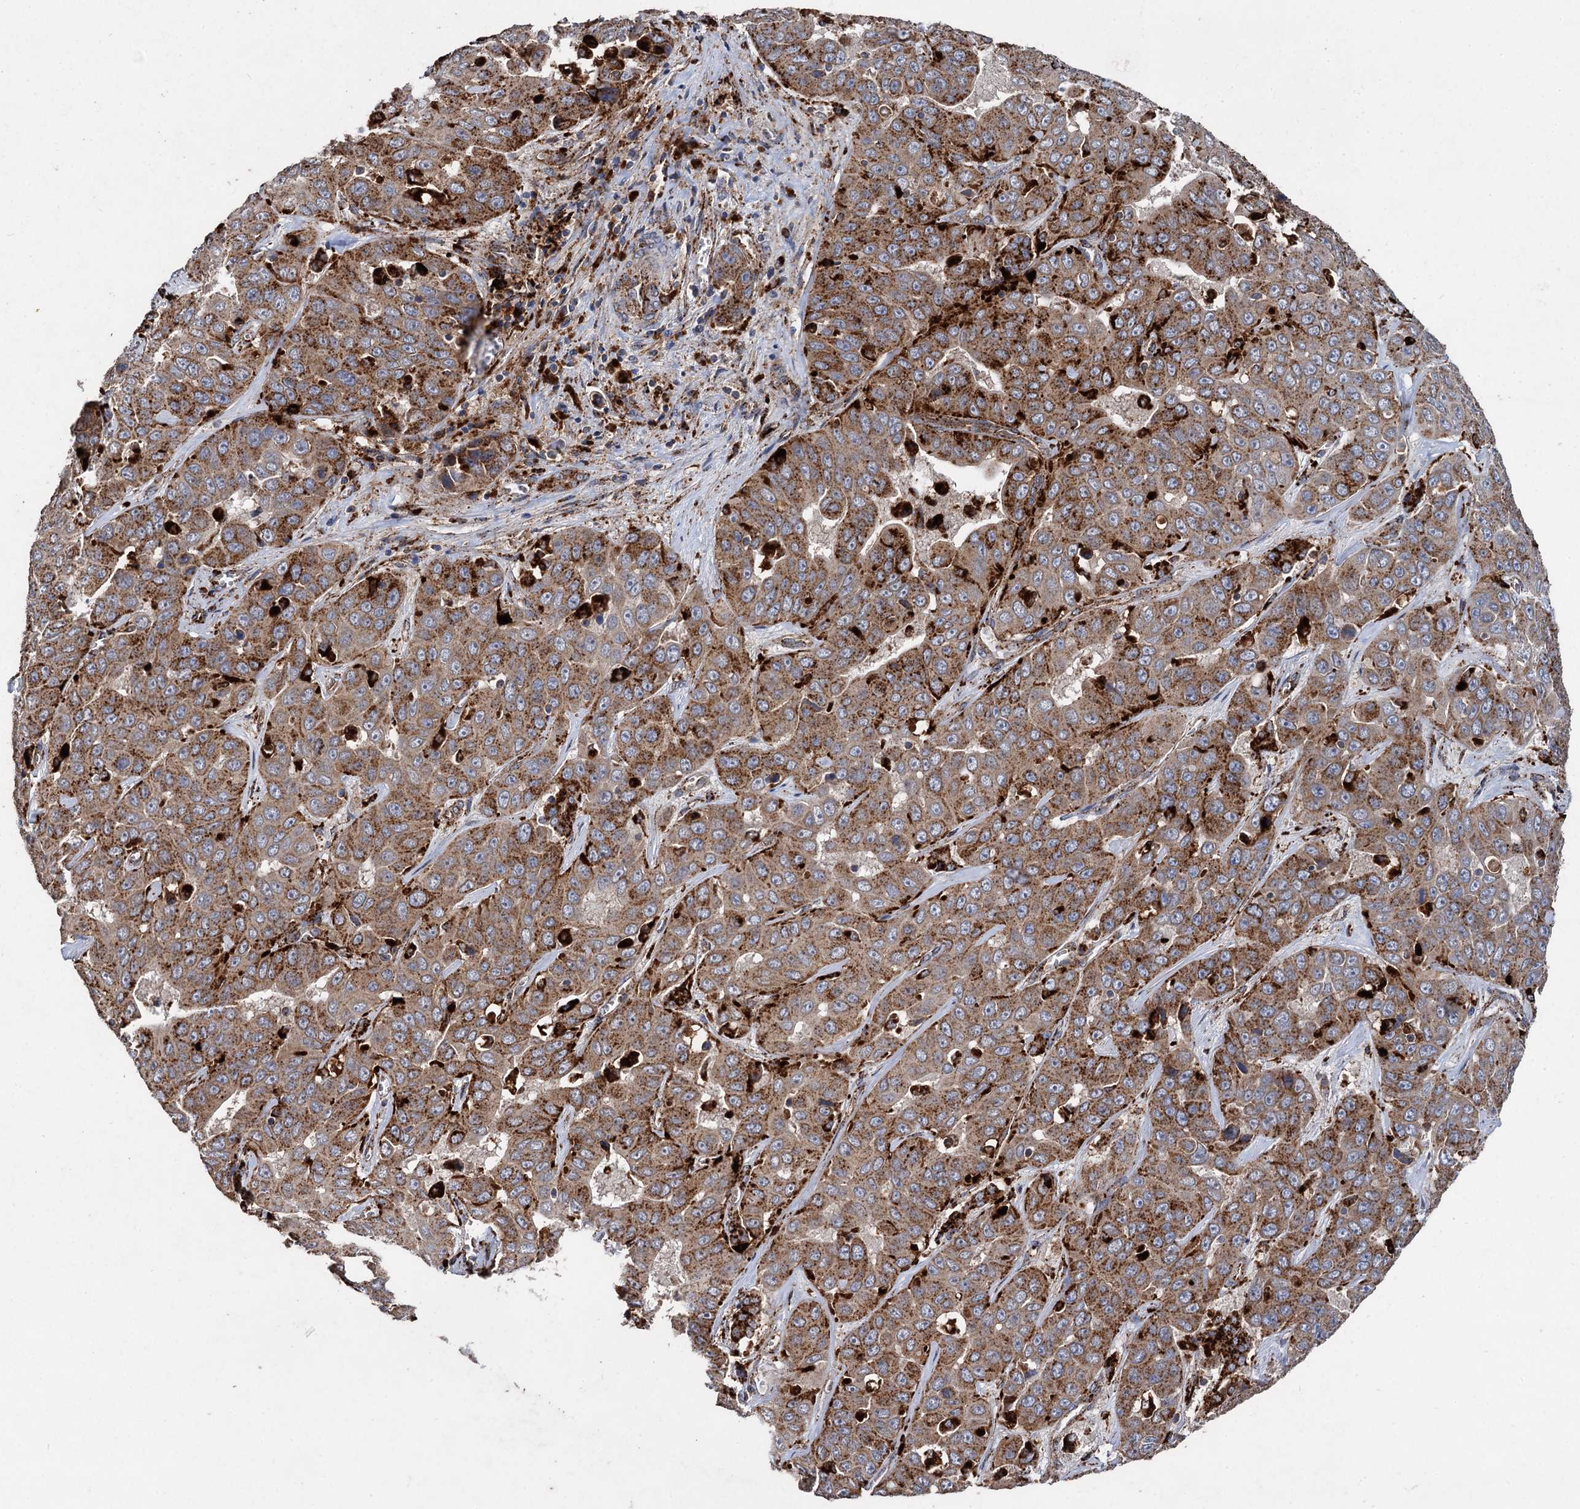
{"staining": {"intensity": "strong", "quantity": "25%-75%", "location": "cytoplasmic/membranous"}, "tissue": "liver cancer", "cell_type": "Tumor cells", "image_type": "cancer", "snomed": [{"axis": "morphology", "description": "Cholangiocarcinoma"}, {"axis": "topography", "description": "Liver"}], "caption": "Cholangiocarcinoma (liver) stained with immunohistochemistry displays strong cytoplasmic/membranous positivity in about 25%-75% of tumor cells. Immunohistochemistry stains the protein of interest in brown and the nuclei are stained blue.", "gene": "GBA1", "patient": {"sex": "female", "age": 52}}